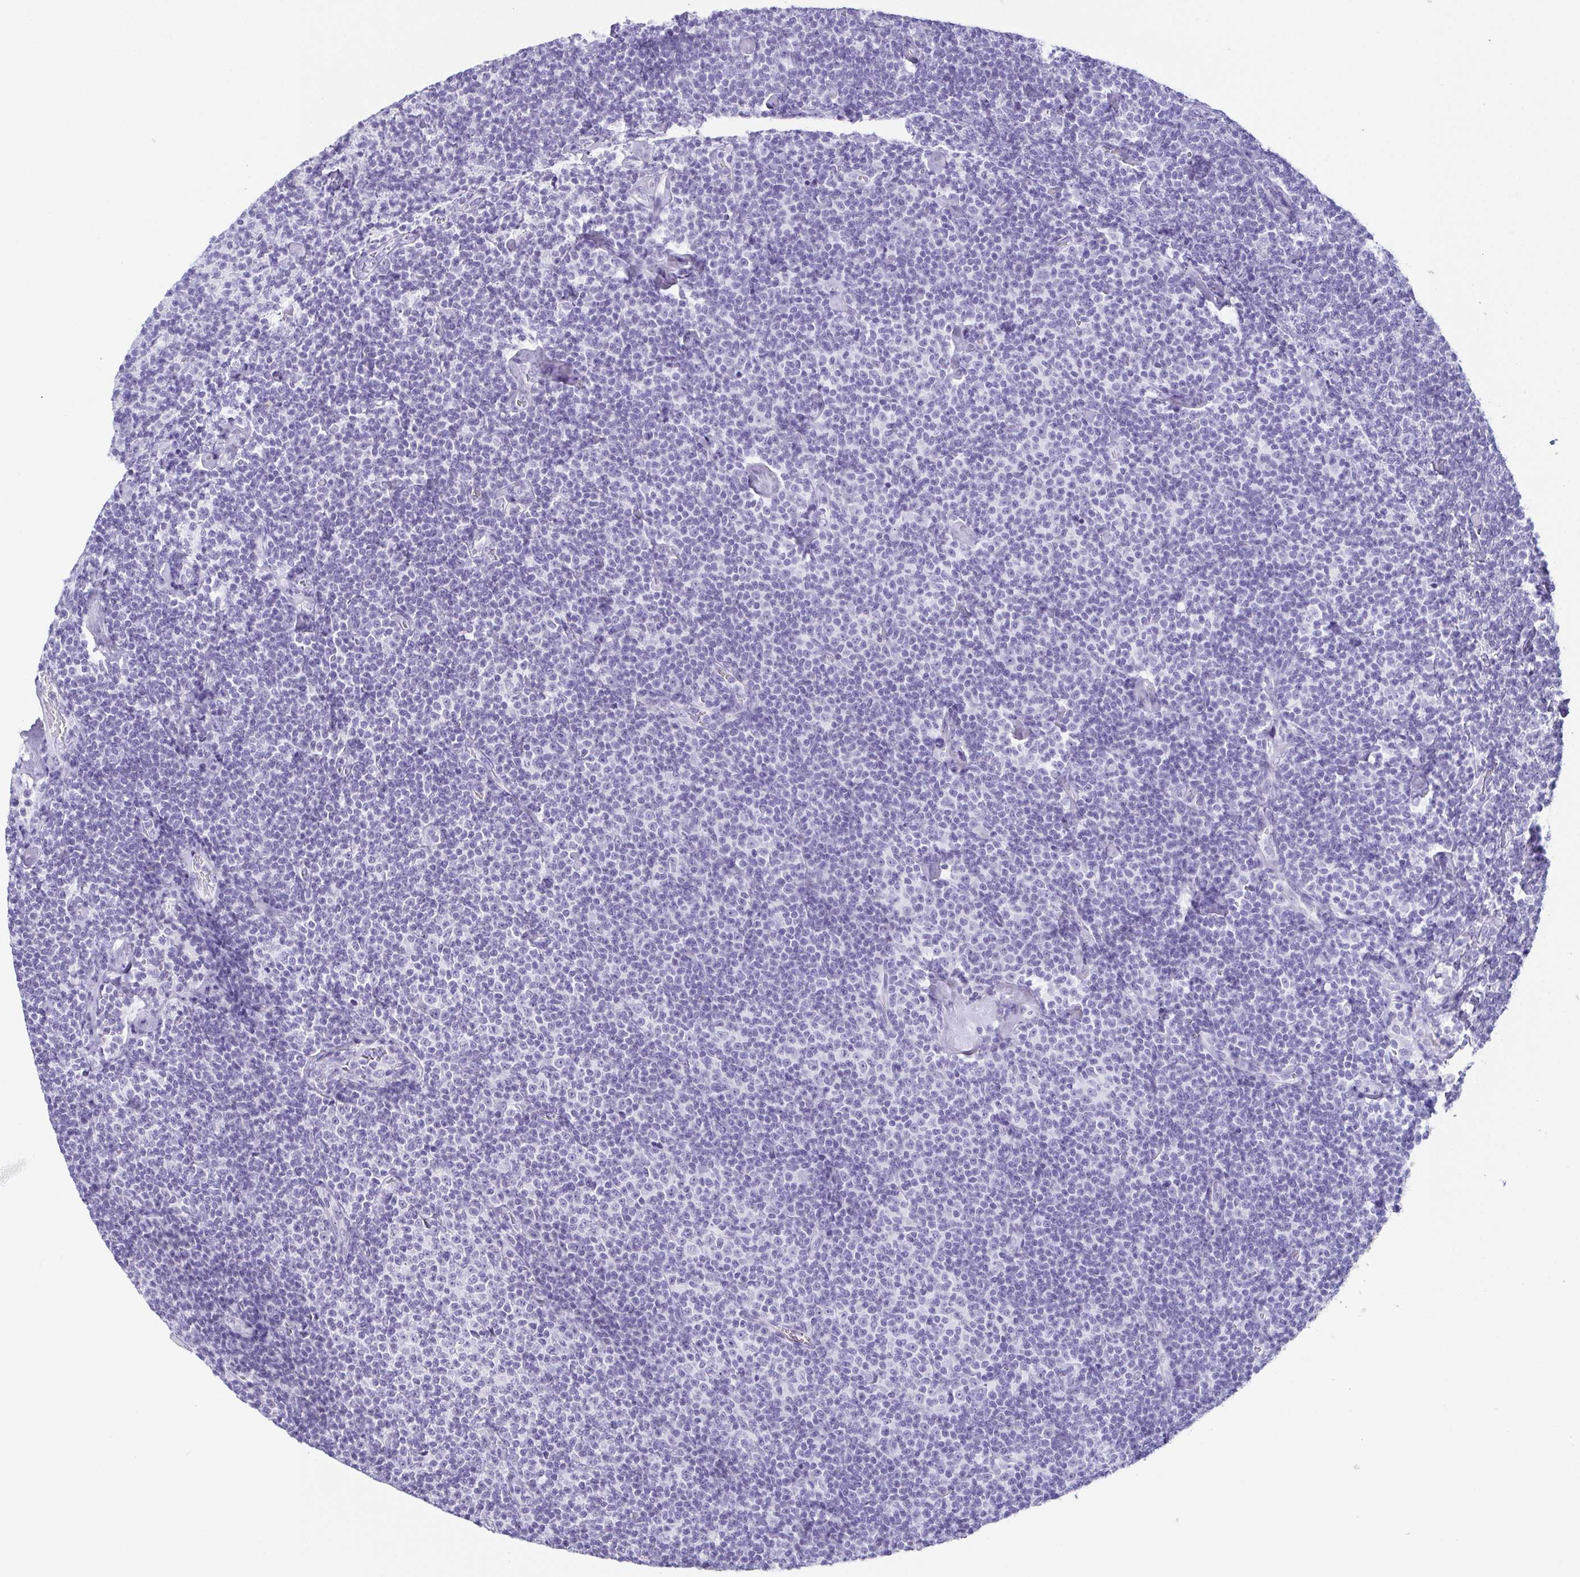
{"staining": {"intensity": "negative", "quantity": "none", "location": "none"}, "tissue": "lymphoma", "cell_type": "Tumor cells", "image_type": "cancer", "snomed": [{"axis": "morphology", "description": "Malignant lymphoma, non-Hodgkin's type, Low grade"}, {"axis": "topography", "description": "Lymph node"}], "caption": "The photomicrograph shows no staining of tumor cells in lymphoma.", "gene": "ESX1", "patient": {"sex": "male", "age": 81}}